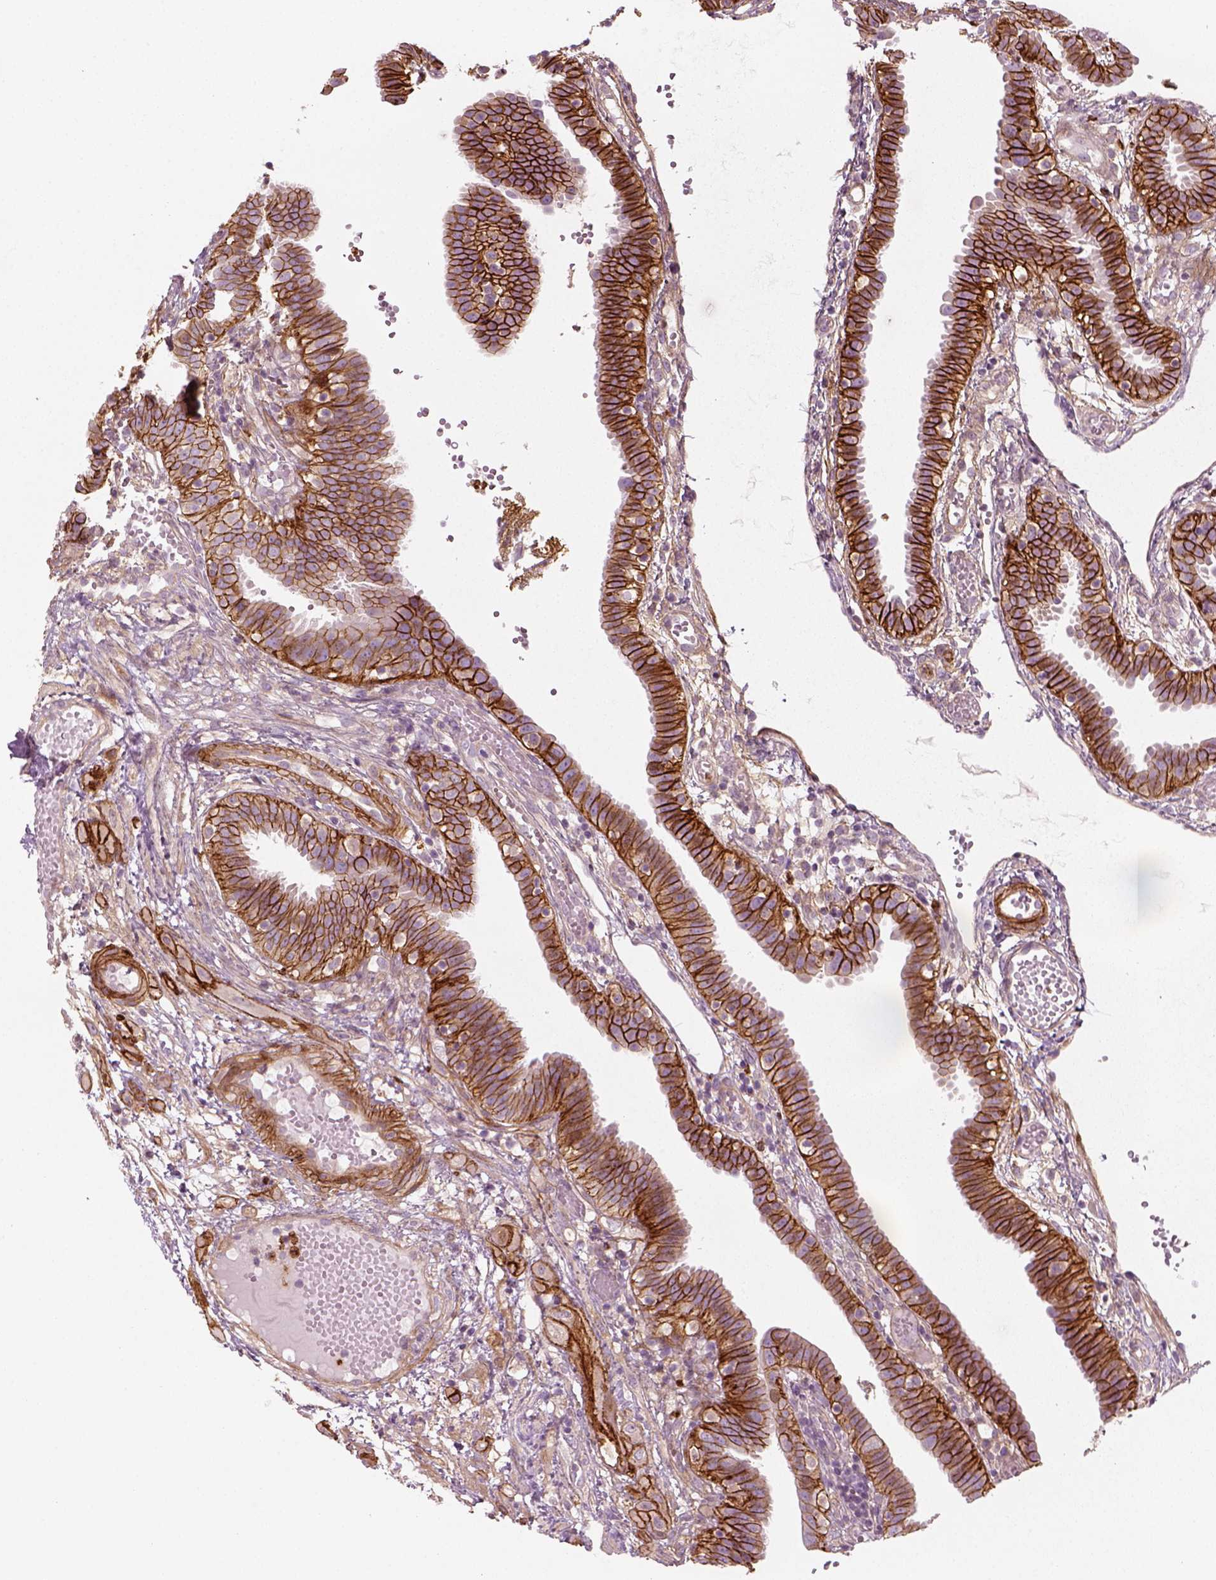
{"staining": {"intensity": "strong", "quantity": ">75%", "location": "cytoplasmic/membranous"}, "tissue": "fallopian tube", "cell_type": "Glandular cells", "image_type": "normal", "snomed": [{"axis": "morphology", "description": "Normal tissue, NOS"}, {"axis": "topography", "description": "Fallopian tube"}], "caption": "Fallopian tube stained for a protein shows strong cytoplasmic/membranous positivity in glandular cells.", "gene": "NPTN", "patient": {"sex": "female", "age": 37}}